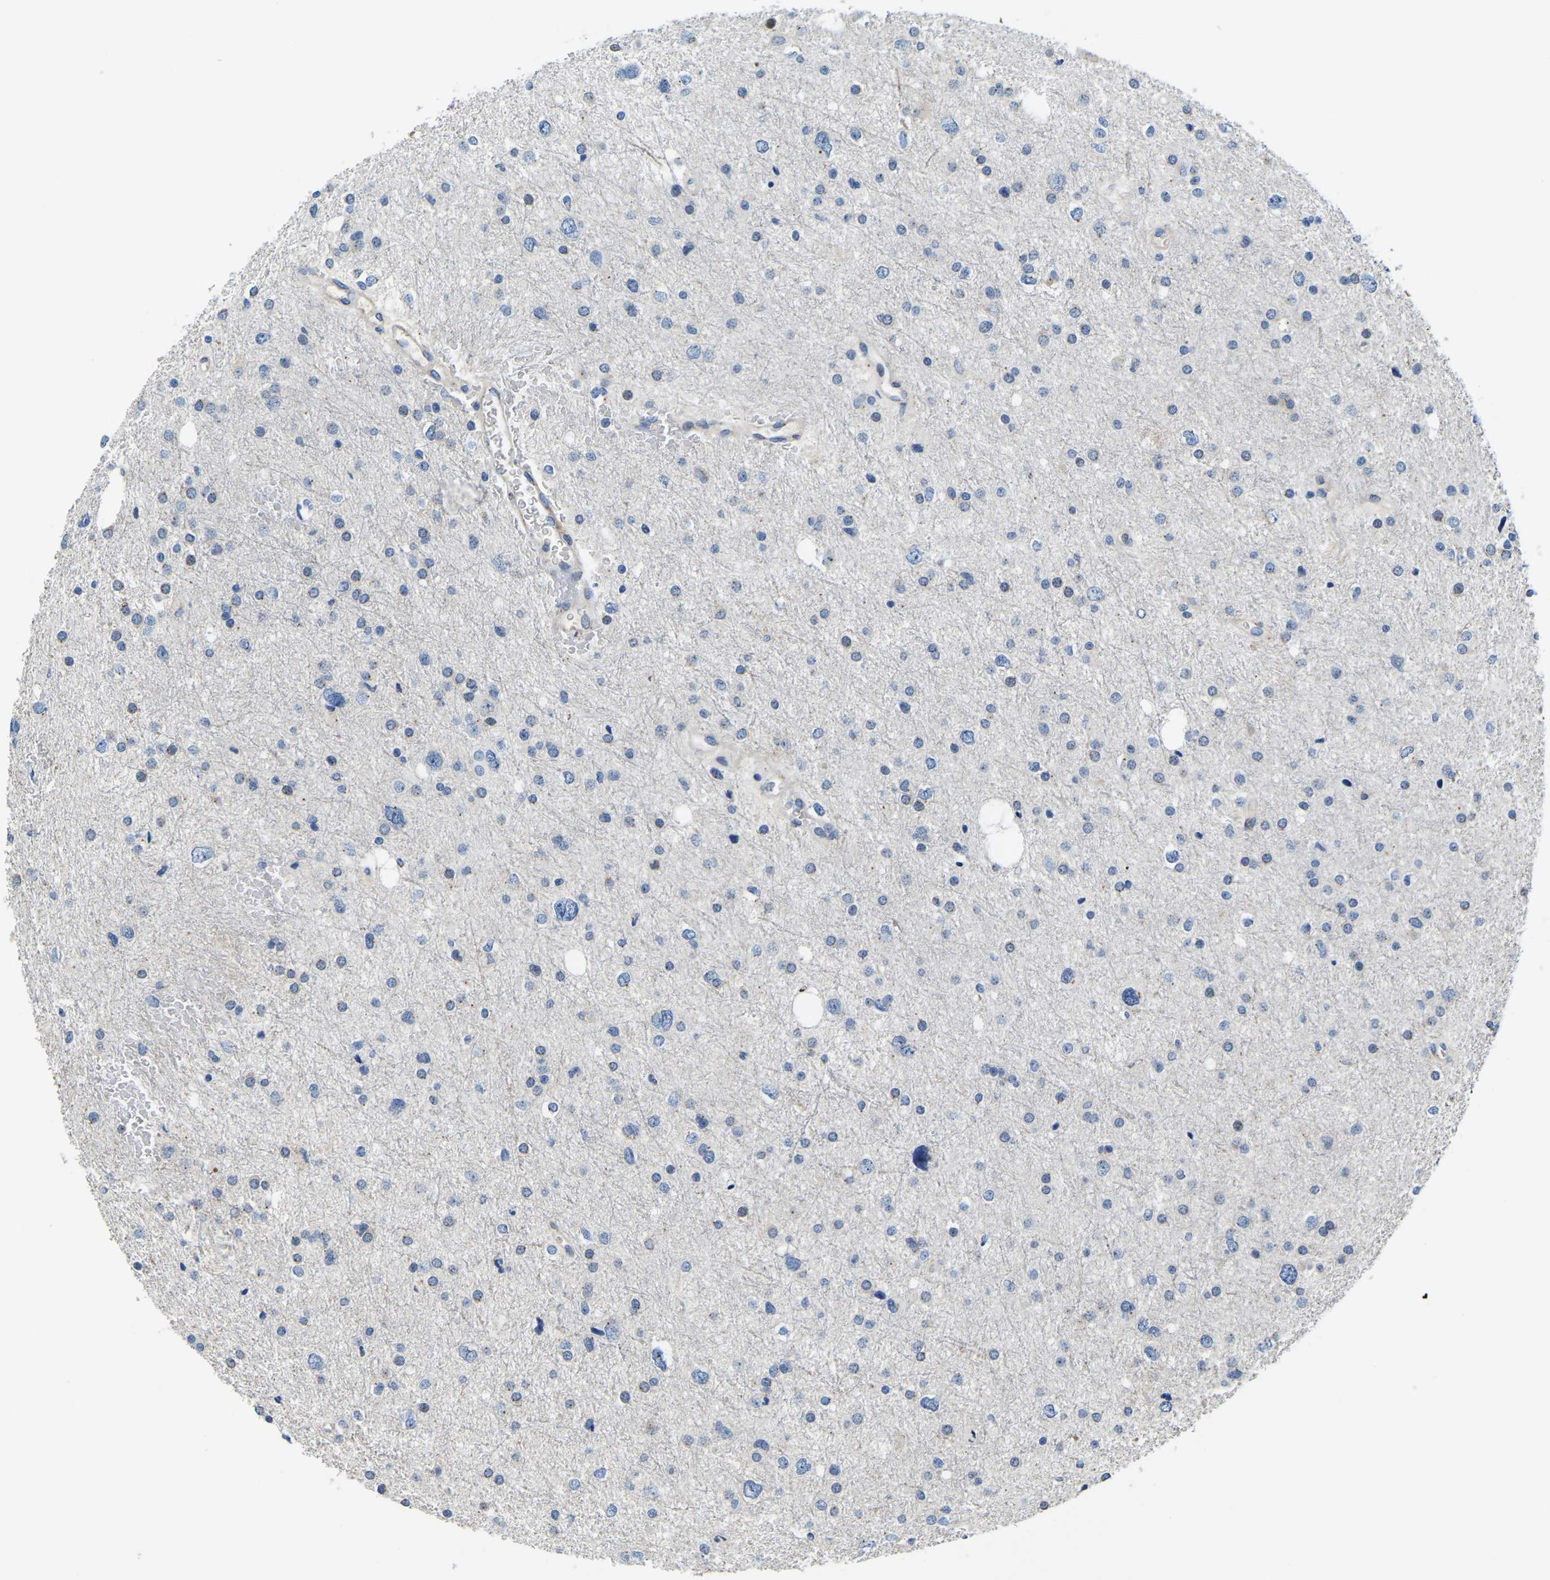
{"staining": {"intensity": "negative", "quantity": "none", "location": "none"}, "tissue": "glioma", "cell_type": "Tumor cells", "image_type": "cancer", "snomed": [{"axis": "morphology", "description": "Glioma, malignant, Low grade"}, {"axis": "topography", "description": "Brain"}], "caption": "Tumor cells are negative for brown protein staining in malignant low-grade glioma. The staining is performed using DAB (3,3'-diaminobenzidine) brown chromogen with nuclei counter-stained in using hematoxylin.", "gene": "LIAS", "patient": {"sex": "female", "age": 37}}